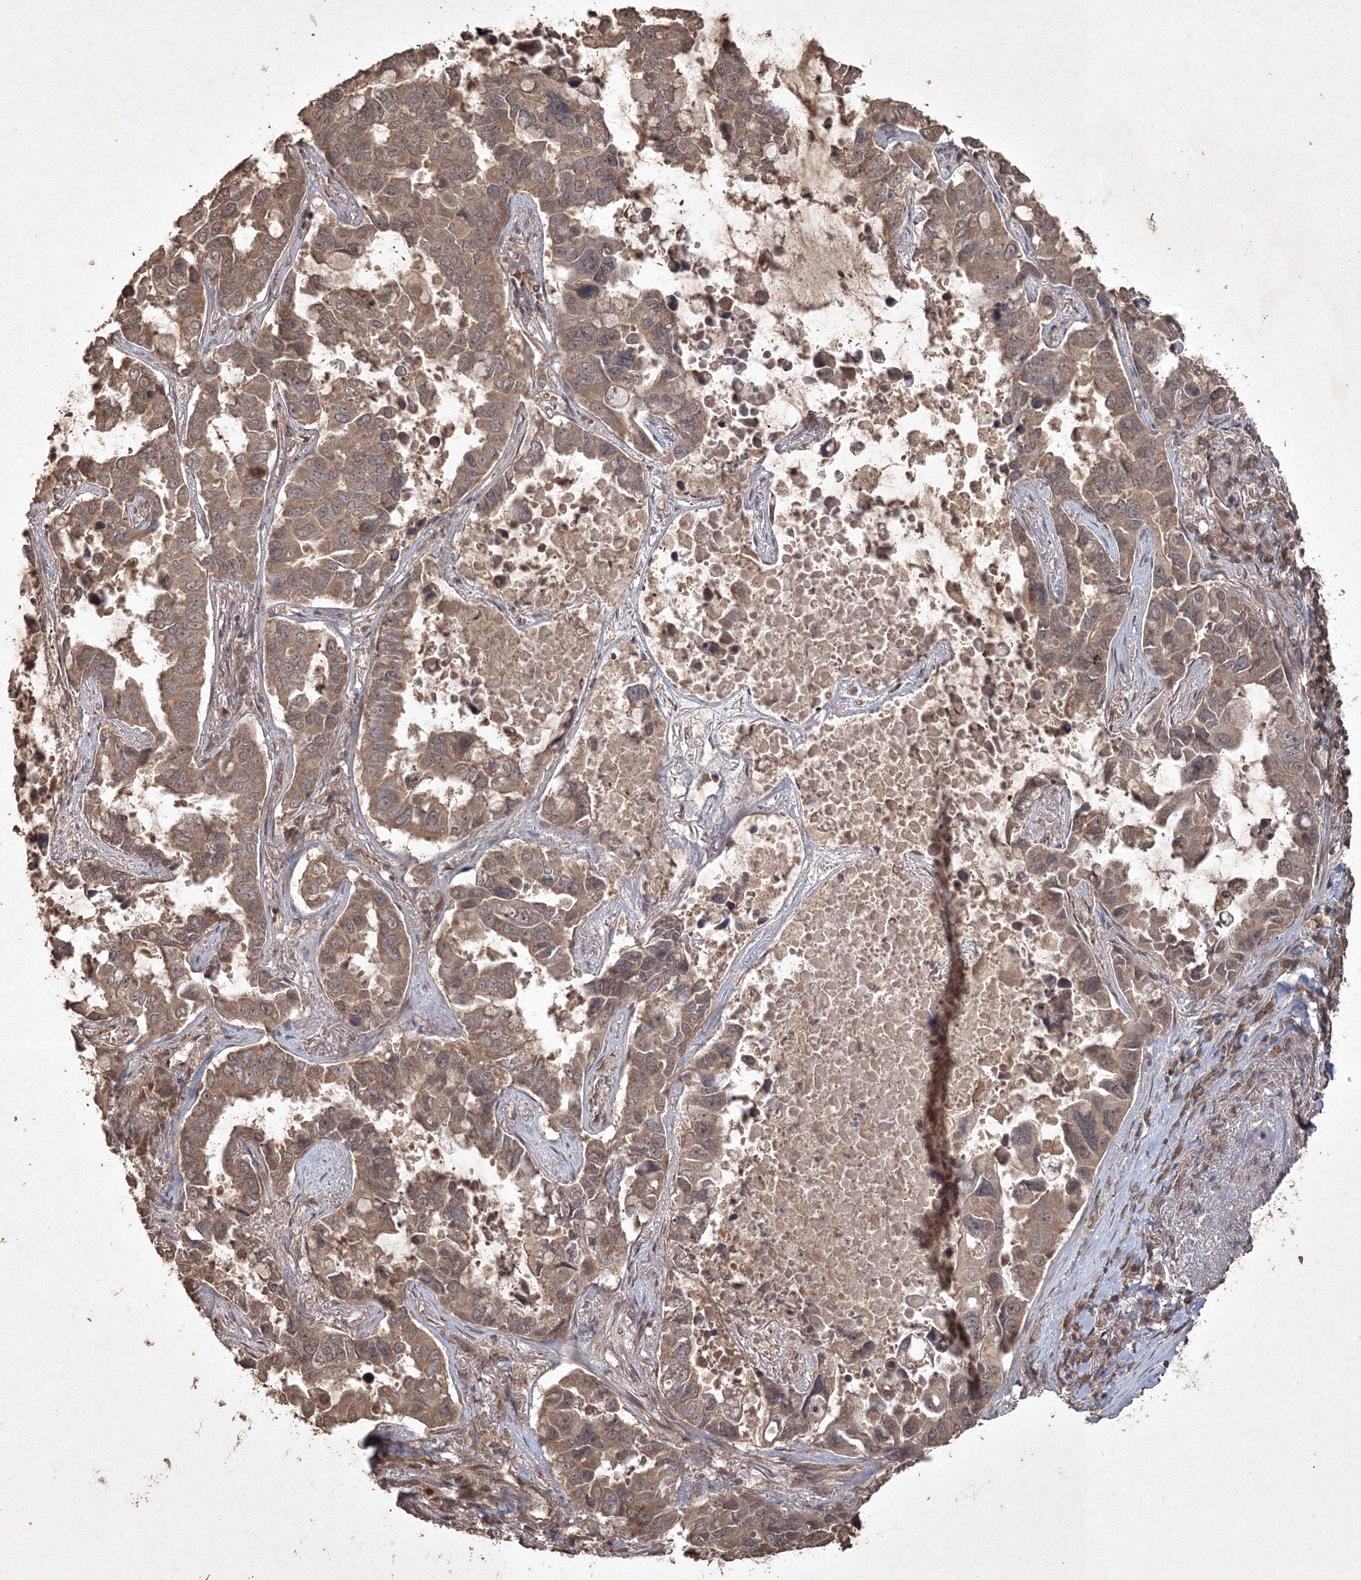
{"staining": {"intensity": "moderate", "quantity": ">75%", "location": "cytoplasmic/membranous"}, "tissue": "lung cancer", "cell_type": "Tumor cells", "image_type": "cancer", "snomed": [{"axis": "morphology", "description": "Adenocarcinoma, NOS"}, {"axis": "topography", "description": "Lung"}], "caption": "The micrograph demonstrates immunohistochemical staining of lung adenocarcinoma. There is moderate cytoplasmic/membranous expression is appreciated in about >75% of tumor cells.", "gene": "PELI3", "patient": {"sex": "male", "age": 64}}